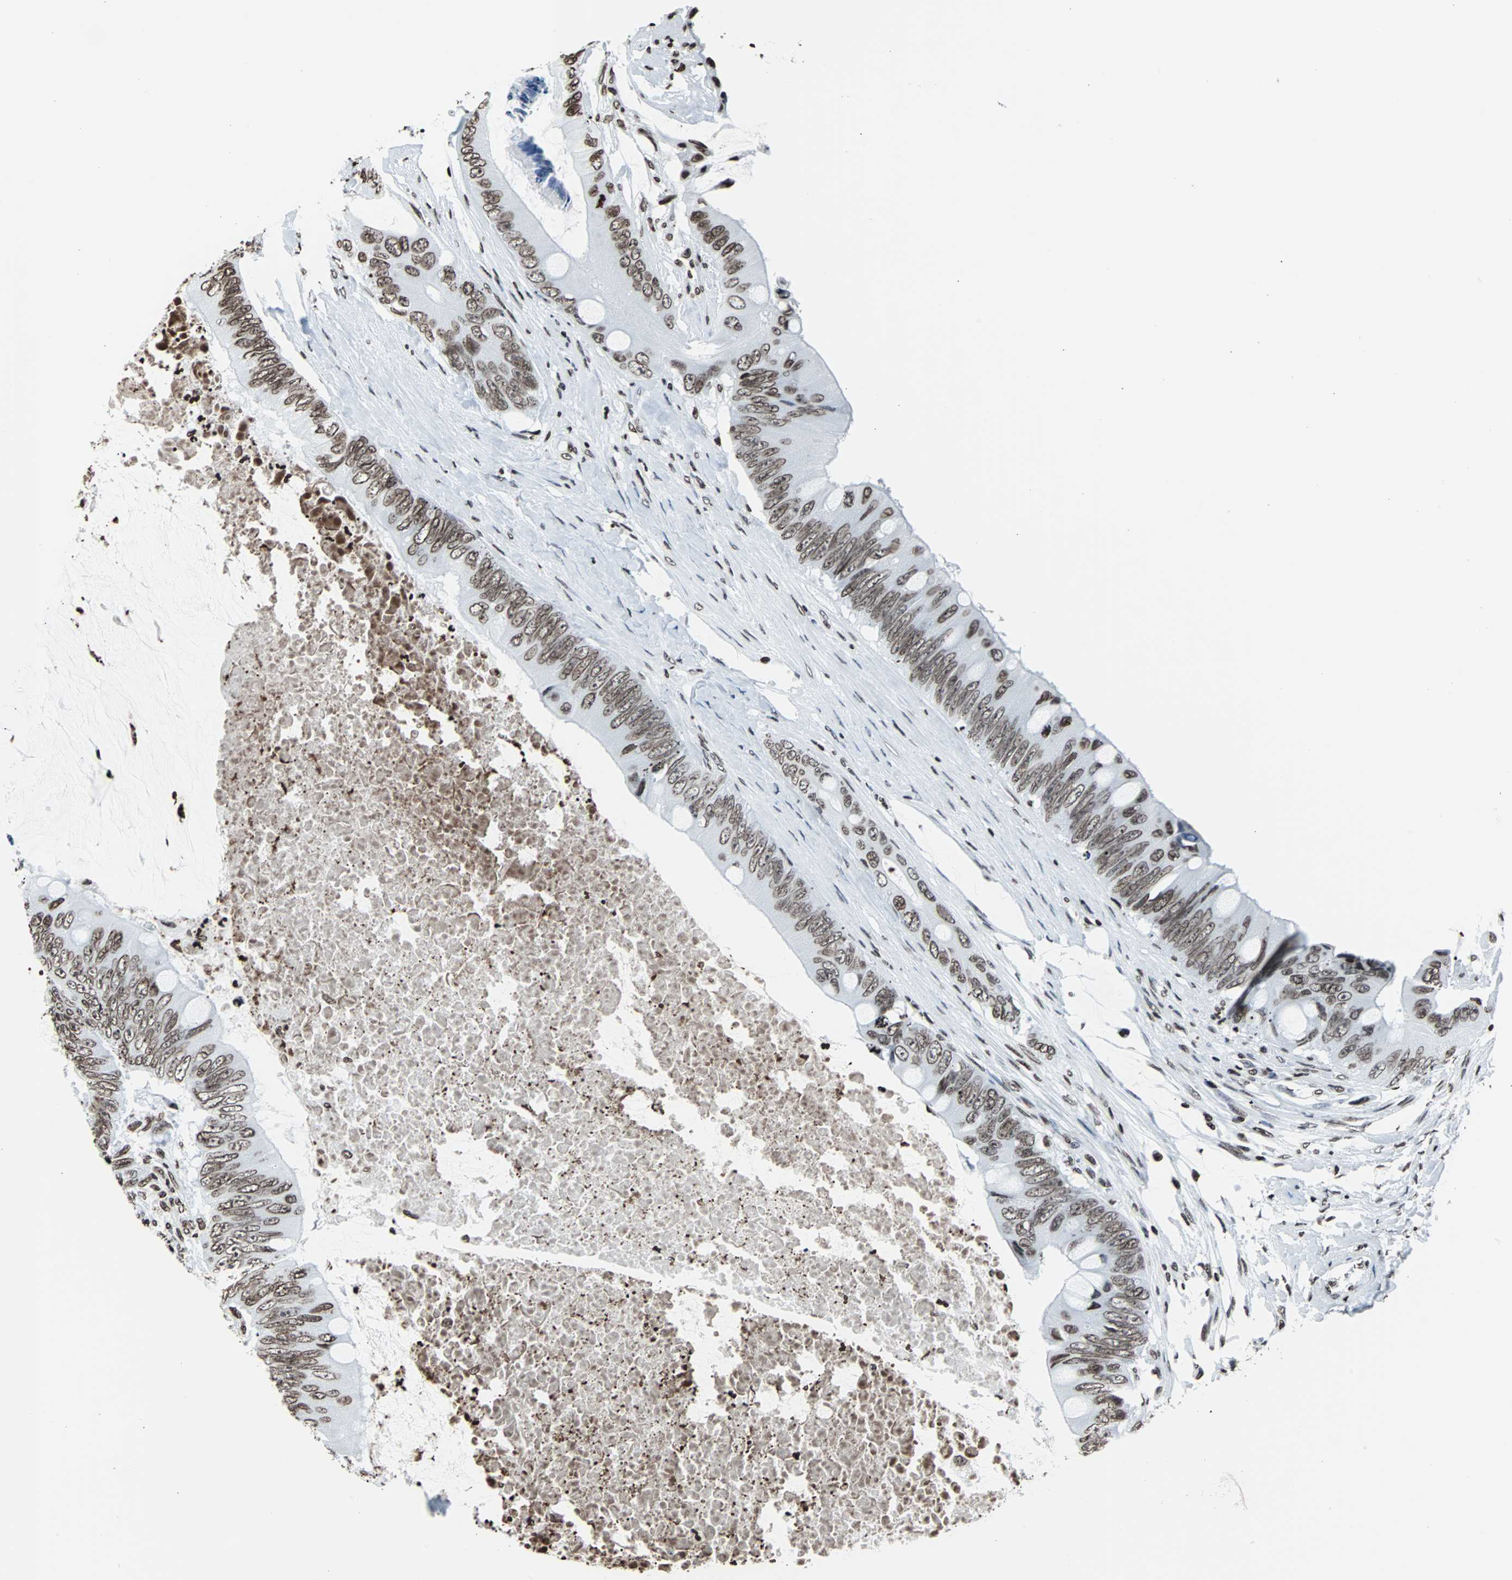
{"staining": {"intensity": "moderate", "quantity": ">75%", "location": "nuclear"}, "tissue": "colorectal cancer", "cell_type": "Tumor cells", "image_type": "cancer", "snomed": [{"axis": "morphology", "description": "Adenocarcinoma, NOS"}, {"axis": "topography", "description": "Rectum"}], "caption": "Human colorectal cancer (adenocarcinoma) stained with a brown dye demonstrates moderate nuclear positive staining in approximately >75% of tumor cells.", "gene": "H2BC18", "patient": {"sex": "female", "age": 77}}